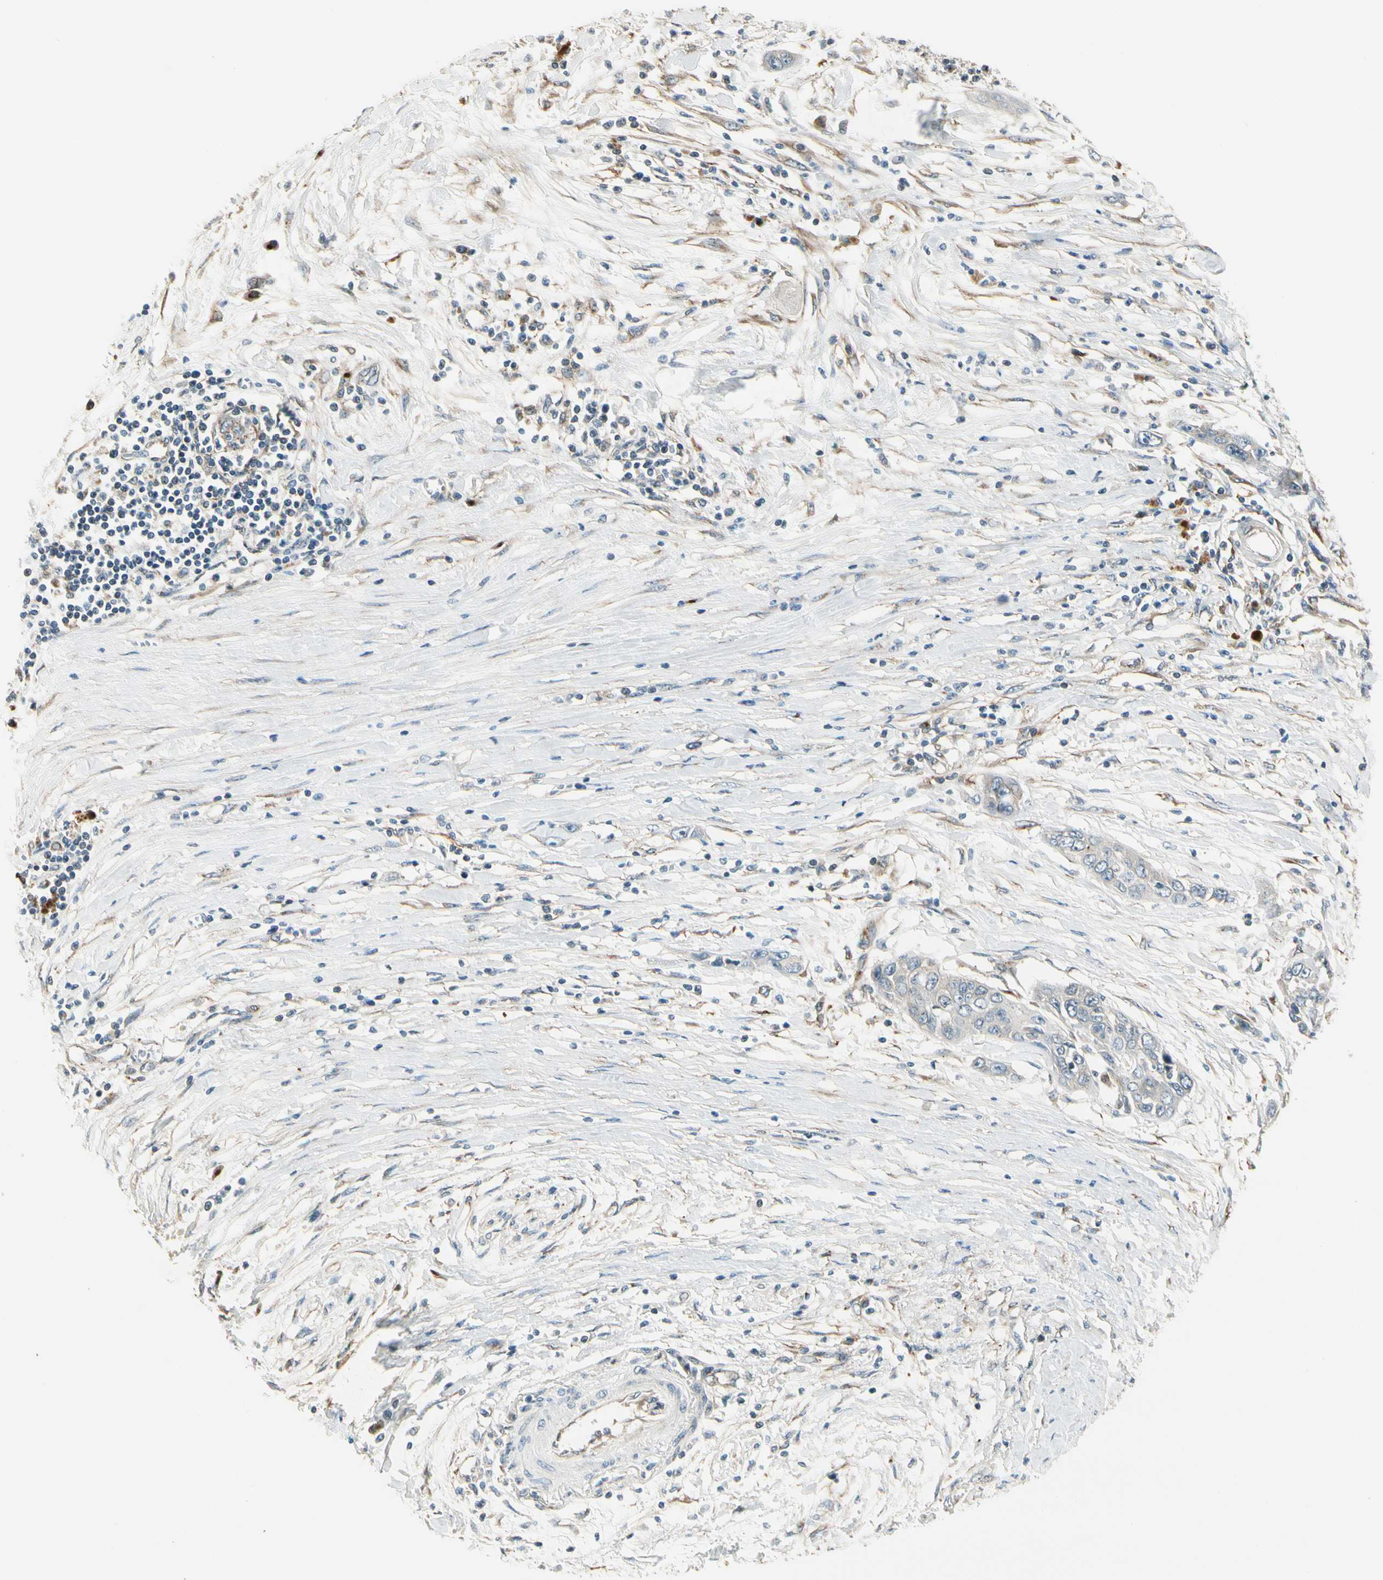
{"staining": {"intensity": "weak", "quantity": ">75%", "location": "cytoplasmic/membranous"}, "tissue": "pancreatic cancer", "cell_type": "Tumor cells", "image_type": "cancer", "snomed": [{"axis": "morphology", "description": "Adenocarcinoma, NOS"}, {"axis": "topography", "description": "Pancreas"}], "caption": "Immunohistochemistry of human pancreatic adenocarcinoma displays low levels of weak cytoplasmic/membranous staining in about >75% of tumor cells. (DAB (3,3'-diaminobenzidine) = brown stain, brightfield microscopy at high magnification).", "gene": "MANSC1", "patient": {"sex": "female", "age": 70}}